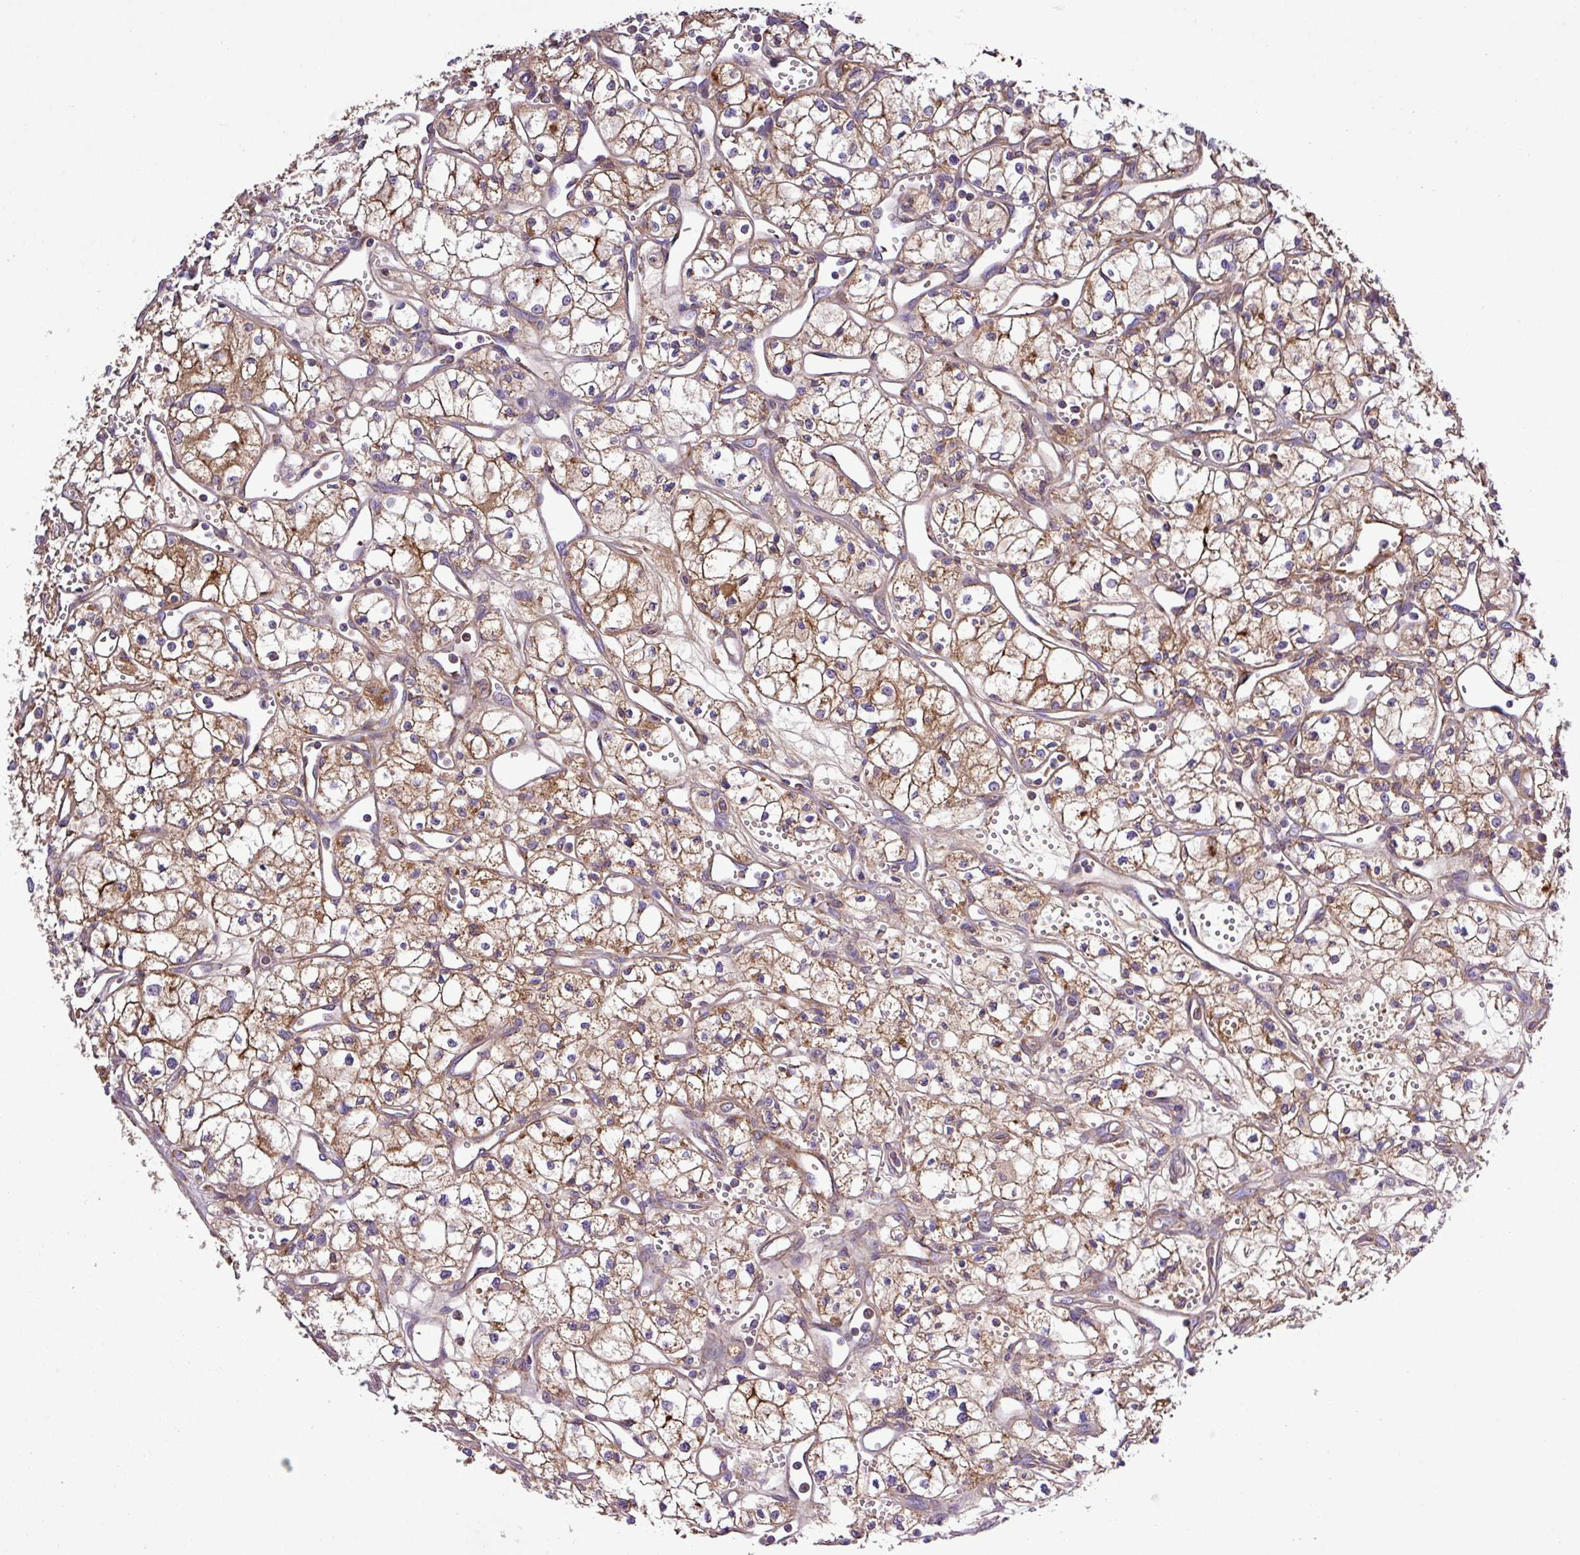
{"staining": {"intensity": "moderate", "quantity": ">75%", "location": "cytoplasmic/membranous"}, "tissue": "renal cancer", "cell_type": "Tumor cells", "image_type": "cancer", "snomed": [{"axis": "morphology", "description": "Adenocarcinoma, NOS"}, {"axis": "topography", "description": "Kidney"}], "caption": "Immunohistochemistry (DAB (3,3'-diaminobenzidine)) staining of adenocarcinoma (renal) demonstrates moderate cytoplasmic/membranous protein expression in about >75% of tumor cells. (Stains: DAB in brown, nuclei in blue, Microscopy: brightfield microscopy at high magnification).", "gene": "CWH43", "patient": {"sex": "male", "age": 59}}